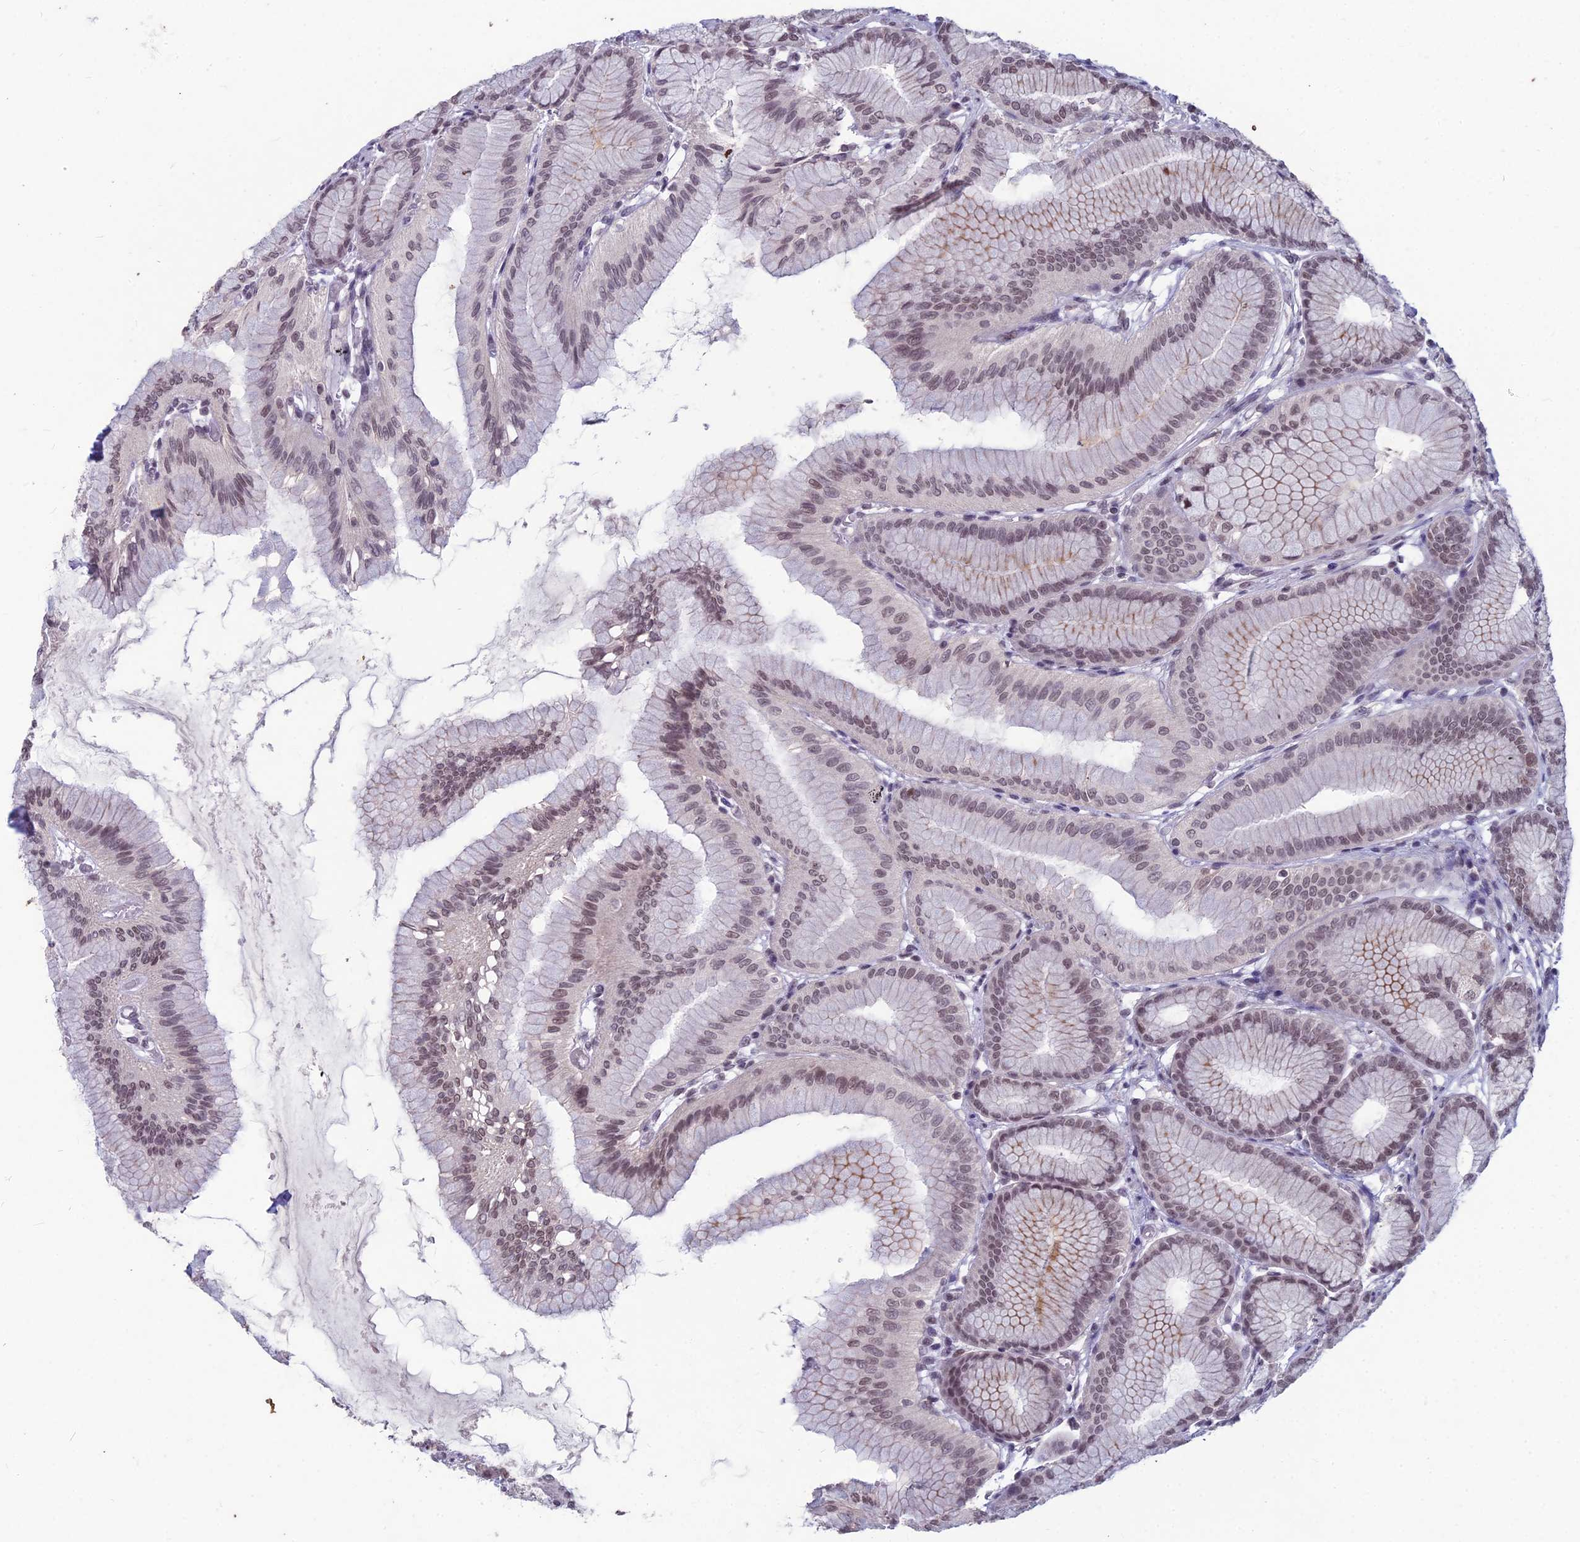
{"staining": {"intensity": "strong", "quantity": "25%-75%", "location": "cytoplasmic/membranous,nuclear"}, "tissue": "stomach", "cell_type": "Glandular cells", "image_type": "normal", "snomed": [{"axis": "morphology", "description": "Normal tissue, NOS"}, {"axis": "morphology", "description": "Adenocarcinoma, NOS"}, {"axis": "morphology", "description": "Adenocarcinoma, High grade"}, {"axis": "topography", "description": "Stomach, upper"}, {"axis": "topography", "description": "Stomach"}], "caption": "IHC histopathology image of normal stomach: human stomach stained using immunohistochemistry displays high levels of strong protein expression localized specifically in the cytoplasmic/membranous,nuclear of glandular cells, appearing as a cytoplasmic/membranous,nuclear brown color.", "gene": "KAT7", "patient": {"sex": "female", "age": 65}}